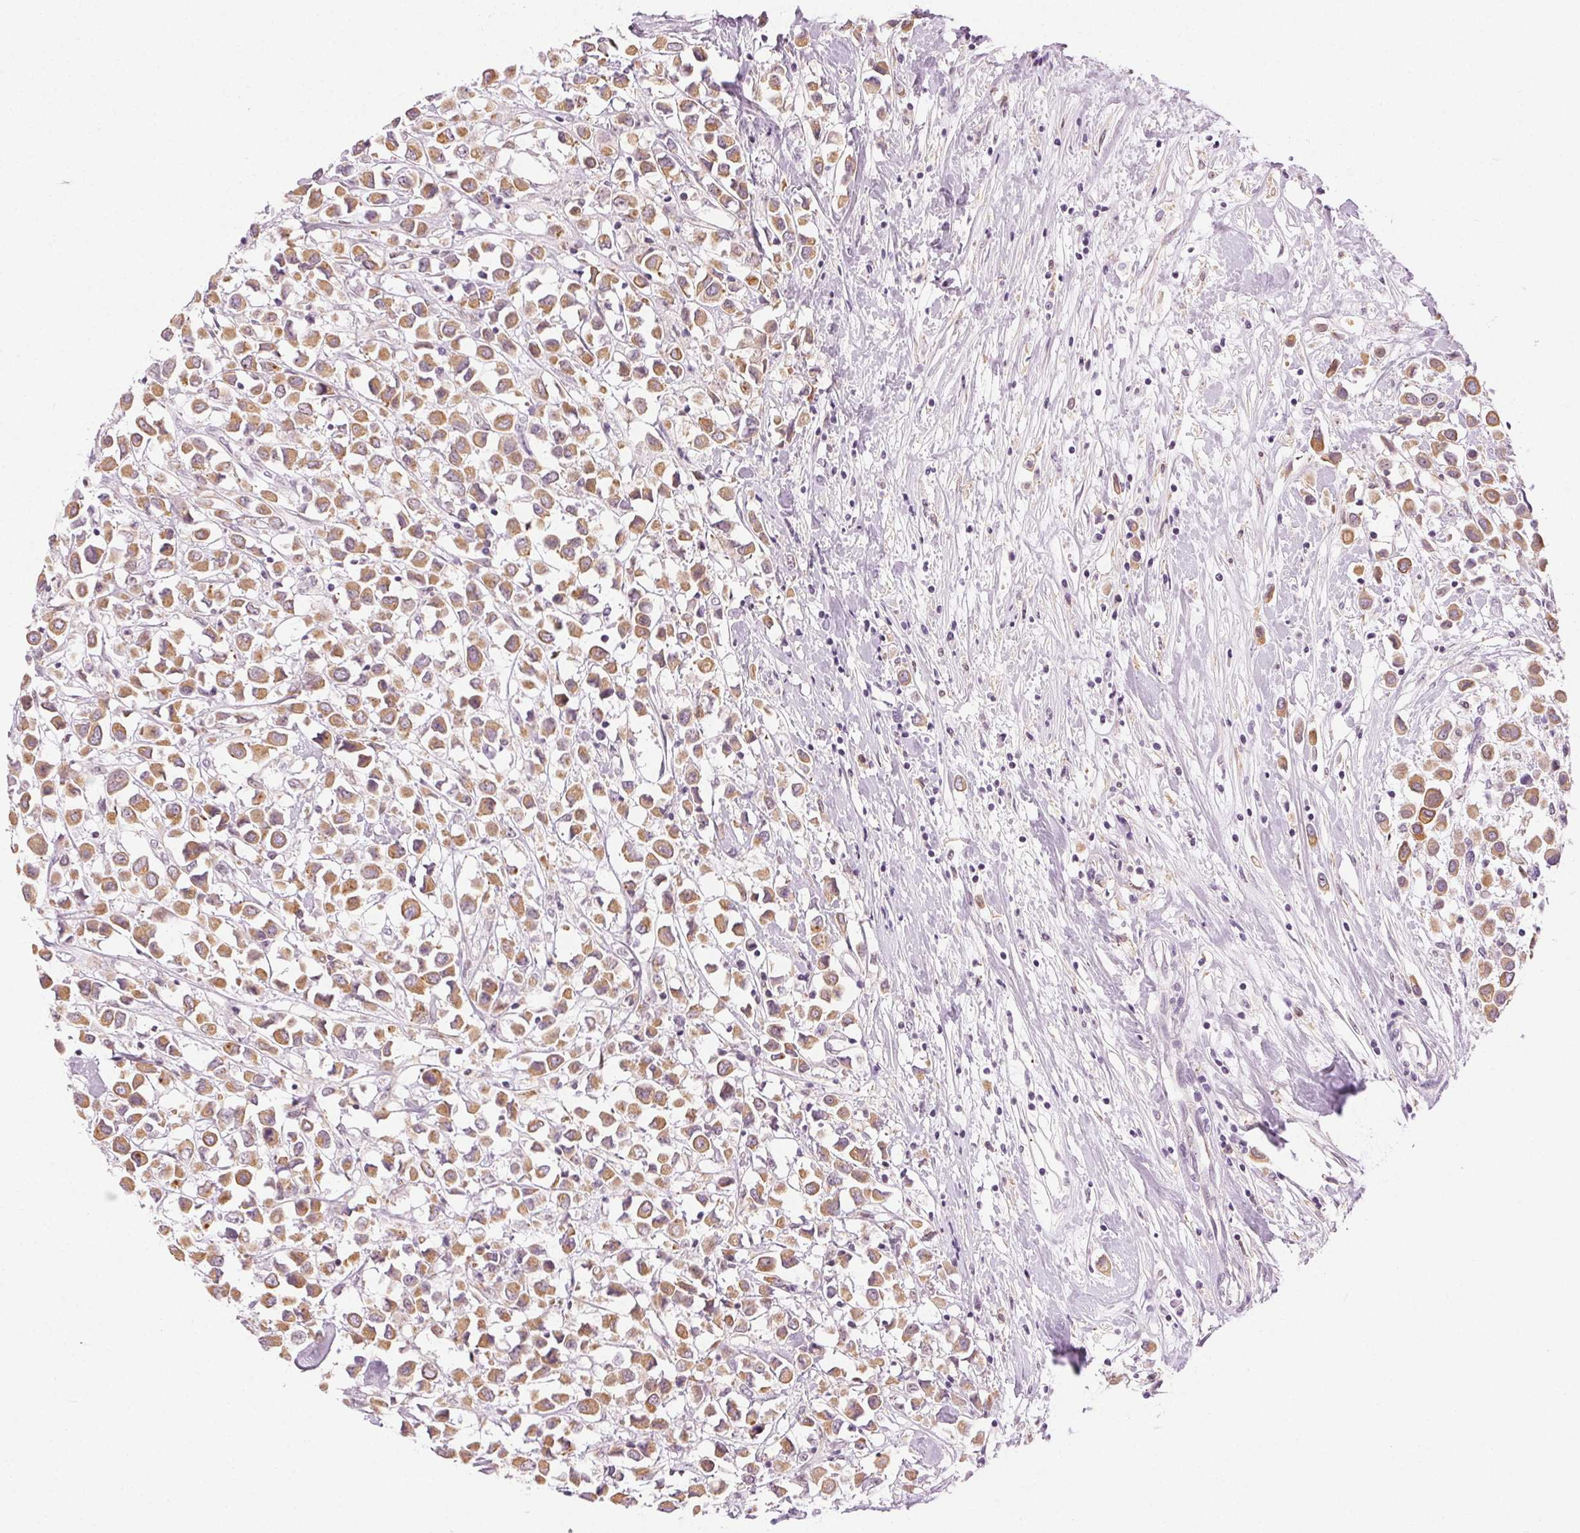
{"staining": {"intensity": "weak", "quantity": ">75%", "location": "cytoplasmic/membranous"}, "tissue": "breast cancer", "cell_type": "Tumor cells", "image_type": "cancer", "snomed": [{"axis": "morphology", "description": "Duct carcinoma"}, {"axis": "topography", "description": "Breast"}], "caption": "Breast cancer was stained to show a protein in brown. There is low levels of weak cytoplasmic/membranous positivity in about >75% of tumor cells.", "gene": "AIF1L", "patient": {"sex": "female", "age": 61}}